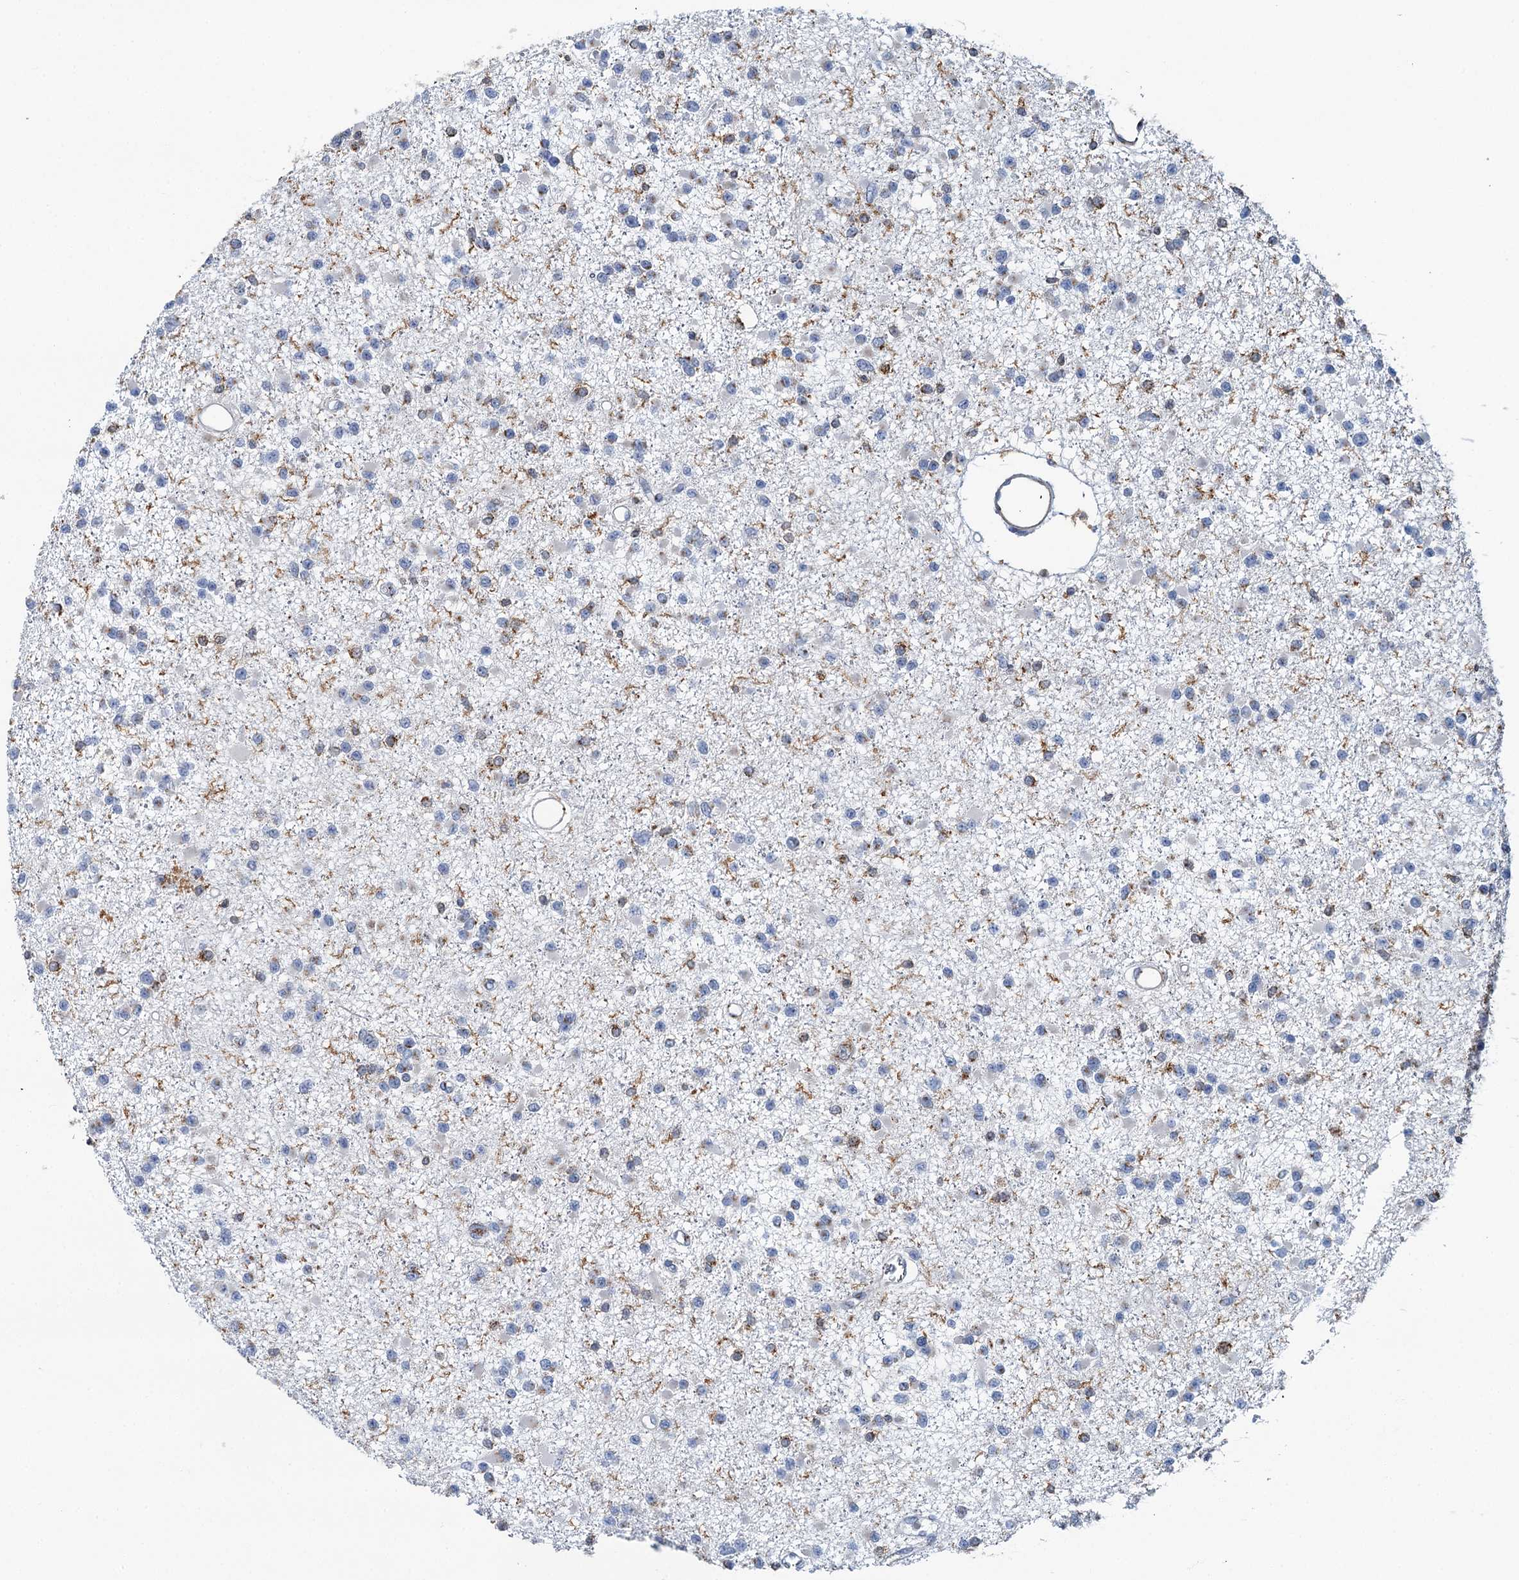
{"staining": {"intensity": "moderate", "quantity": "<25%", "location": "cytoplasmic/membranous"}, "tissue": "glioma", "cell_type": "Tumor cells", "image_type": "cancer", "snomed": [{"axis": "morphology", "description": "Glioma, malignant, Low grade"}, {"axis": "topography", "description": "Brain"}], "caption": "IHC staining of malignant glioma (low-grade), which reveals low levels of moderate cytoplasmic/membranous staining in about <25% of tumor cells indicating moderate cytoplasmic/membranous protein staining. The staining was performed using DAB (3,3'-diaminobenzidine) (brown) for protein detection and nuclei were counterstained in hematoxylin (blue).", "gene": "BET1L", "patient": {"sex": "female", "age": 22}}